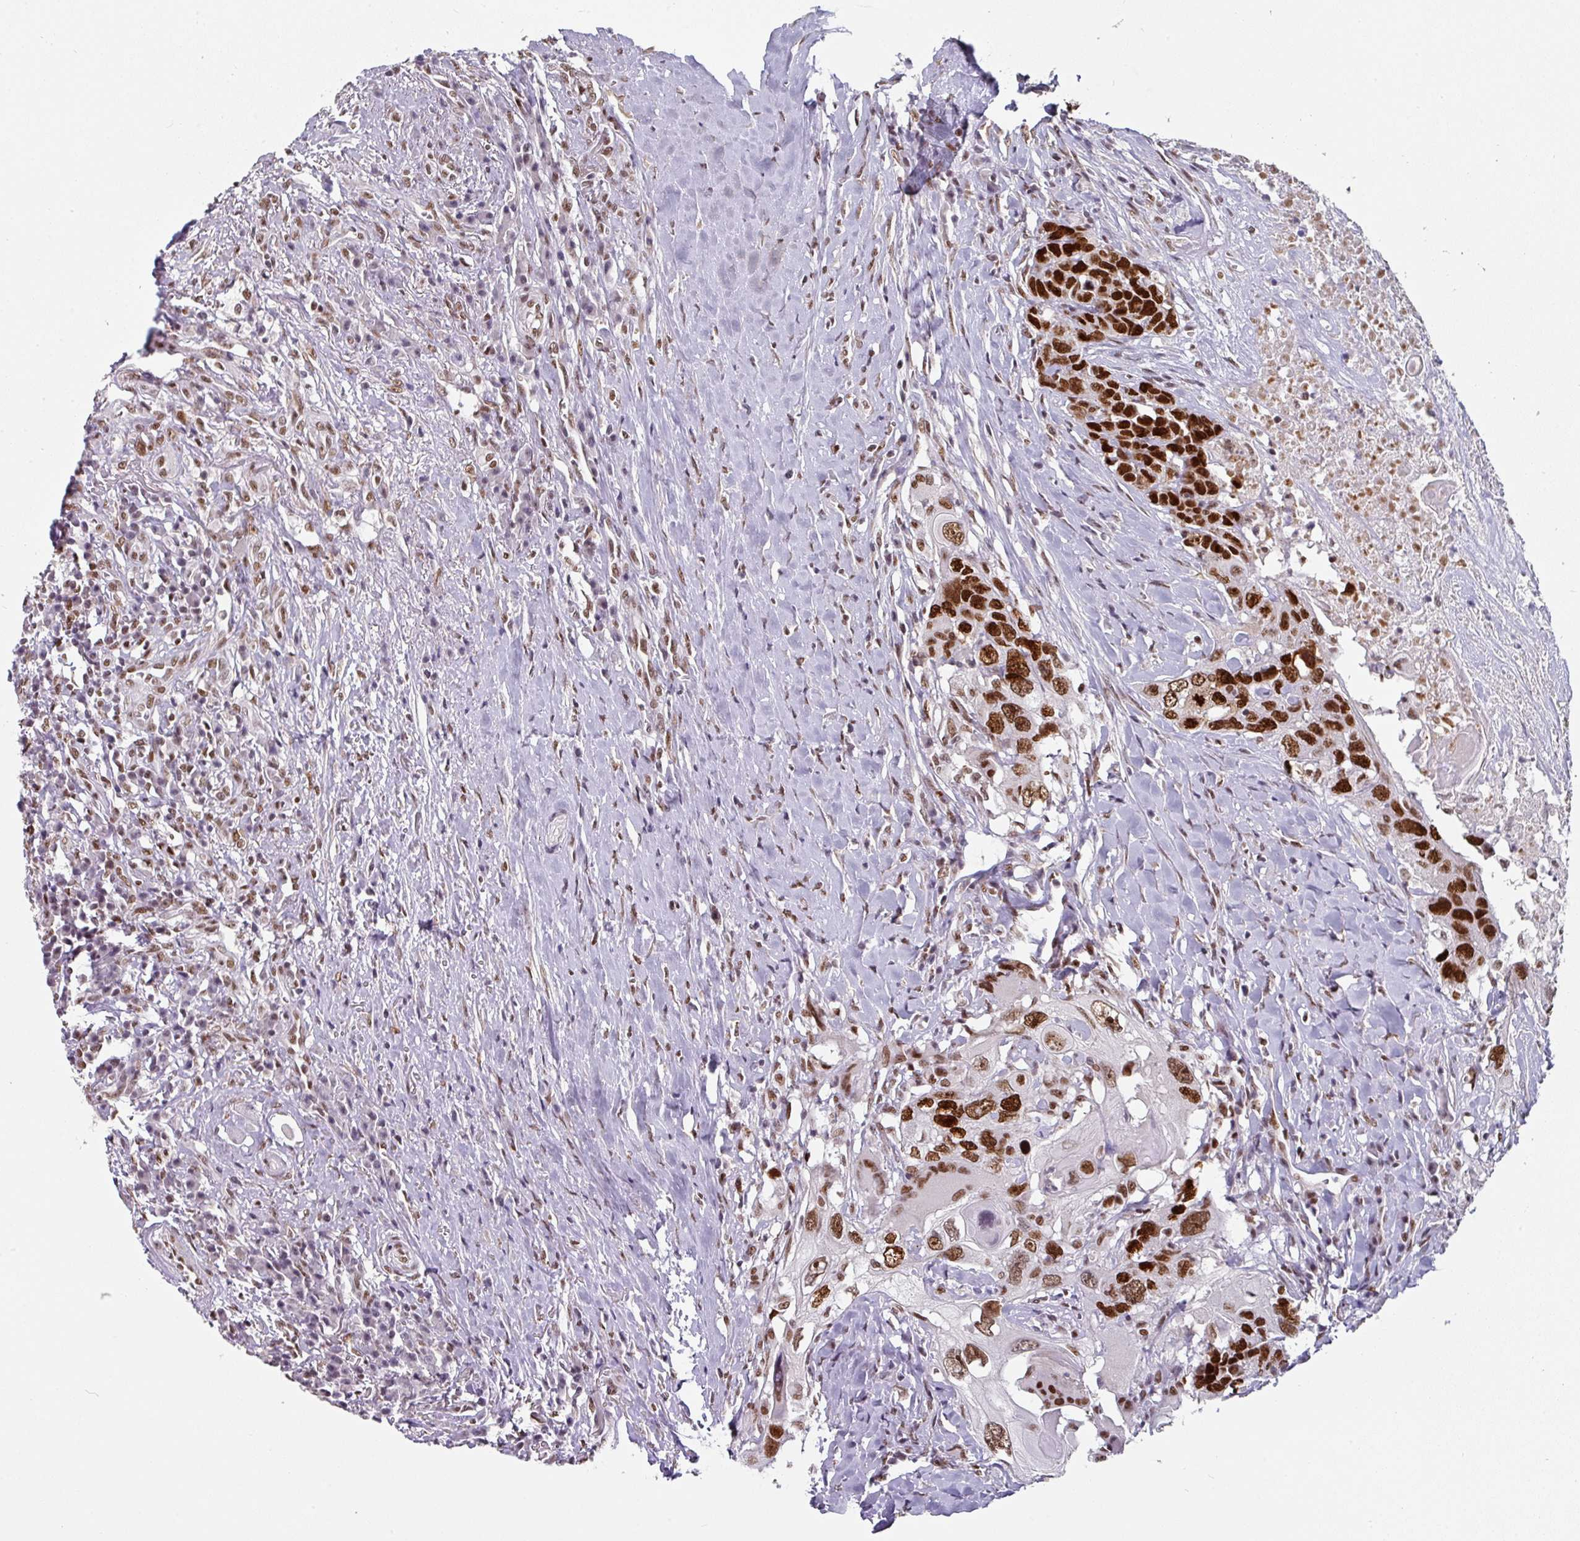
{"staining": {"intensity": "strong", "quantity": ">75%", "location": "nuclear"}, "tissue": "head and neck cancer", "cell_type": "Tumor cells", "image_type": "cancer", "snomed": [{"axis": "morphology", "description": "Squamous cell carcinoma, NOS"}, {"axis": "topography", "description": "Head-Neck"}], "caption": "The histopathology image exhibits immunohistochemical staining of head and neck cancer. There is strong nuclear staining is identified in about >75% of tumor cells. (DAB (3,3'-diaminobenzidine) = brown stain, brightfield microscopy at high magnification).", "gene": "RAD50", "patient": {"sex": "male", "age": 66}}